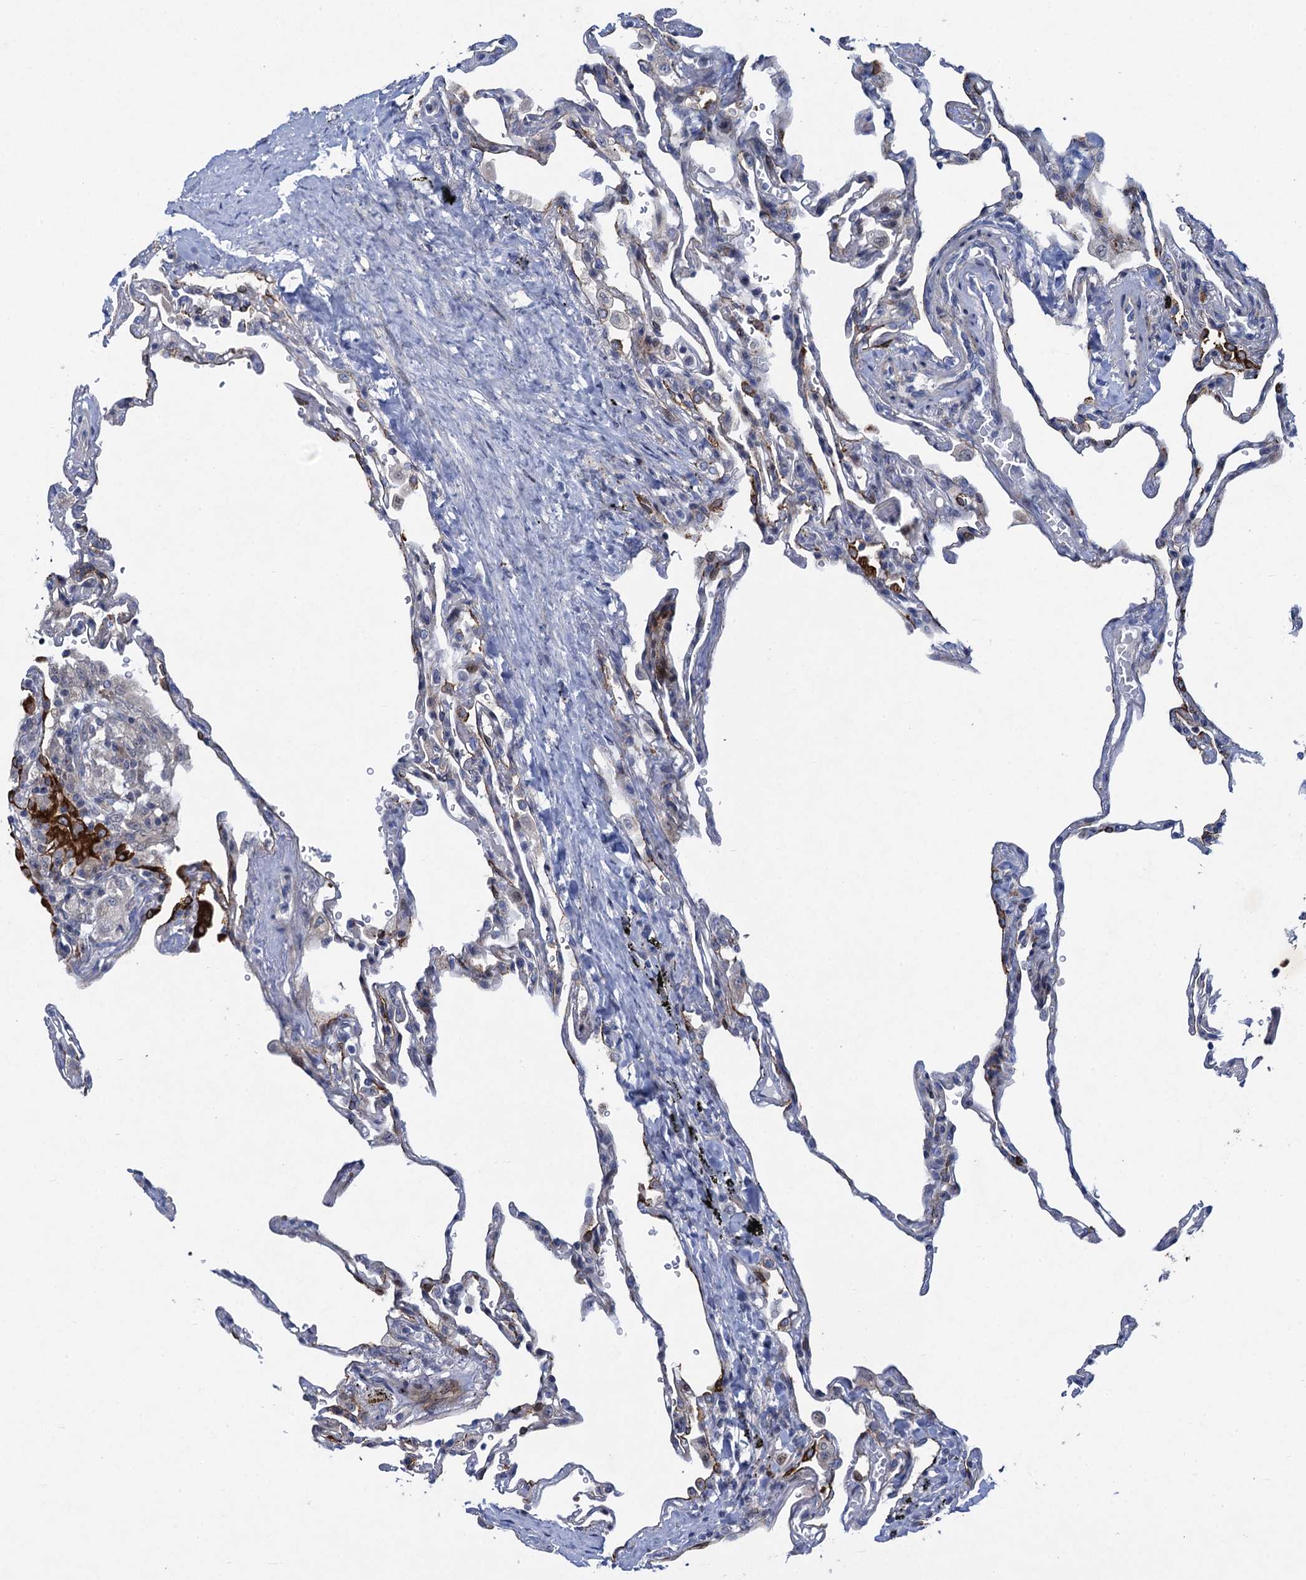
{"staining": {"intensity": "moderate", "quantity": "<25%", "location": "cytoplasmic/membranous"}, "tissue": "lung", "cell_type": "Alveolar cells", "image_type": "normal", "snomed": [{"axis": "morphology", "description": "Normal tissue, NOS"}, {"axis": "topography", "description": "Lung"}], "caption": "Alveolar cells reveal low levels of moderate cytoplasmic/membranous expression in about <25% of cells in normal human lung.", "gene": "QPCTL", "patient": {"sex": "male", "age": 59}}